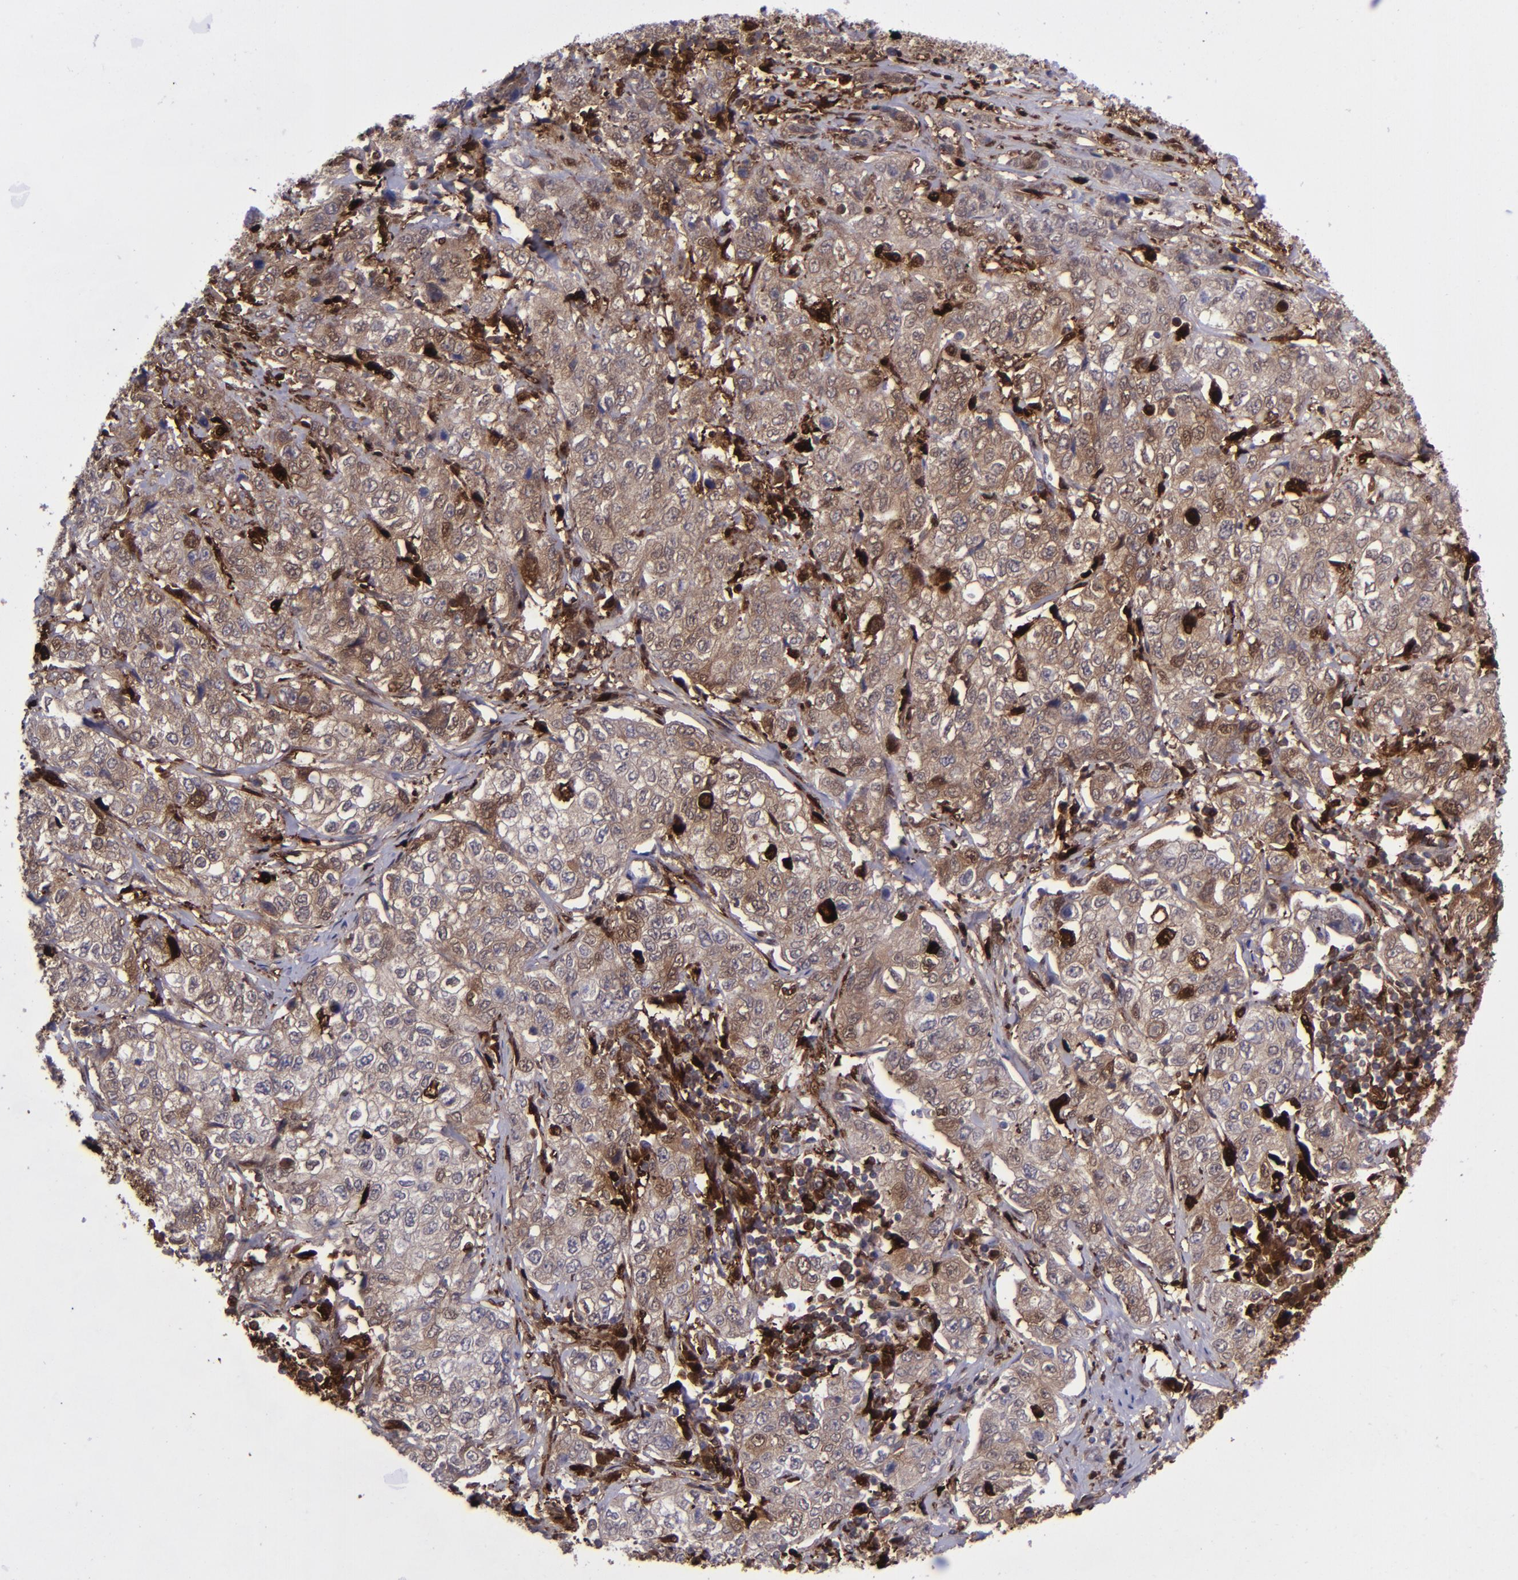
{"staining": {"intensity": "moderate", "quantity": ">75%", "location": "cytoplasmic/membranous"}, "tissue": "stomach cancer", "cell_type": "Tumor cells", "image_type": "cancer", "snomed": [{"axis": "morphology", "description": "Adenocarcinoma, NOS"}, {"axis": "topography", "description": "Stomach"}], "caption": "Adenocarcinoma (stomach) stained with immunohistochemistry exhibits moderate cytoplasmic/membranous positivity in about >75% of tumor cells.", "gene": "TYMP", "patient": {"sex": "male", "age": 48}}